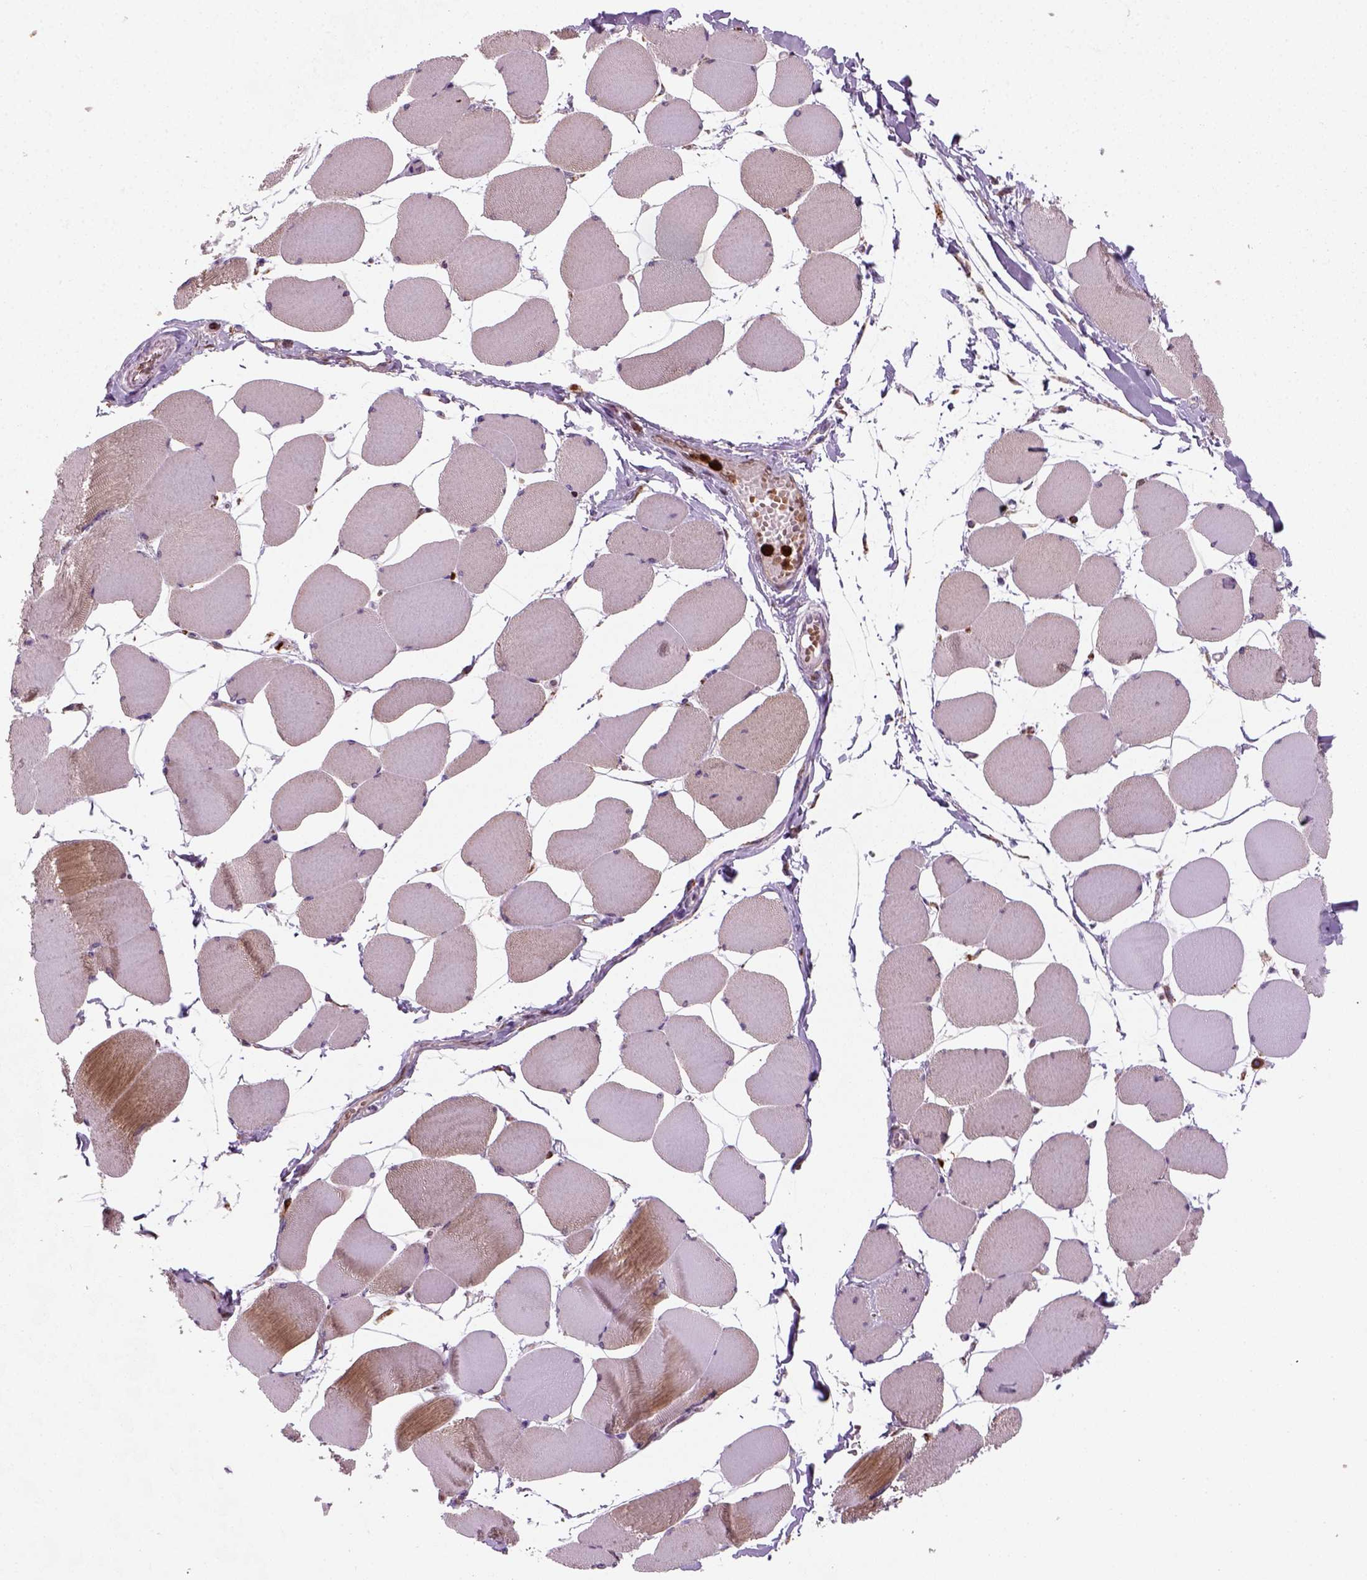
{"staining": {"intensity": "moderate", "quantity": "<25%", "location": "cytoplasmic/membranous"}, "tissue": "skeletal muscle", "cell_type": "Myocytes", "image_type": "normal", "snomed": [{"axis": "morphology", "description": "Normal tissue, NOS"}, {"axis": "topography", "description": "Skeletal muscle"}], "caption": "DAB immunohistochemical staining of unremarkable skeletal muscle shows moderate cytoplasmic/membranous protein positivity in approximately <25% of myocytes.", "gene": "NUDT16L1", "patient": {"sex": "female", "age": 75}}